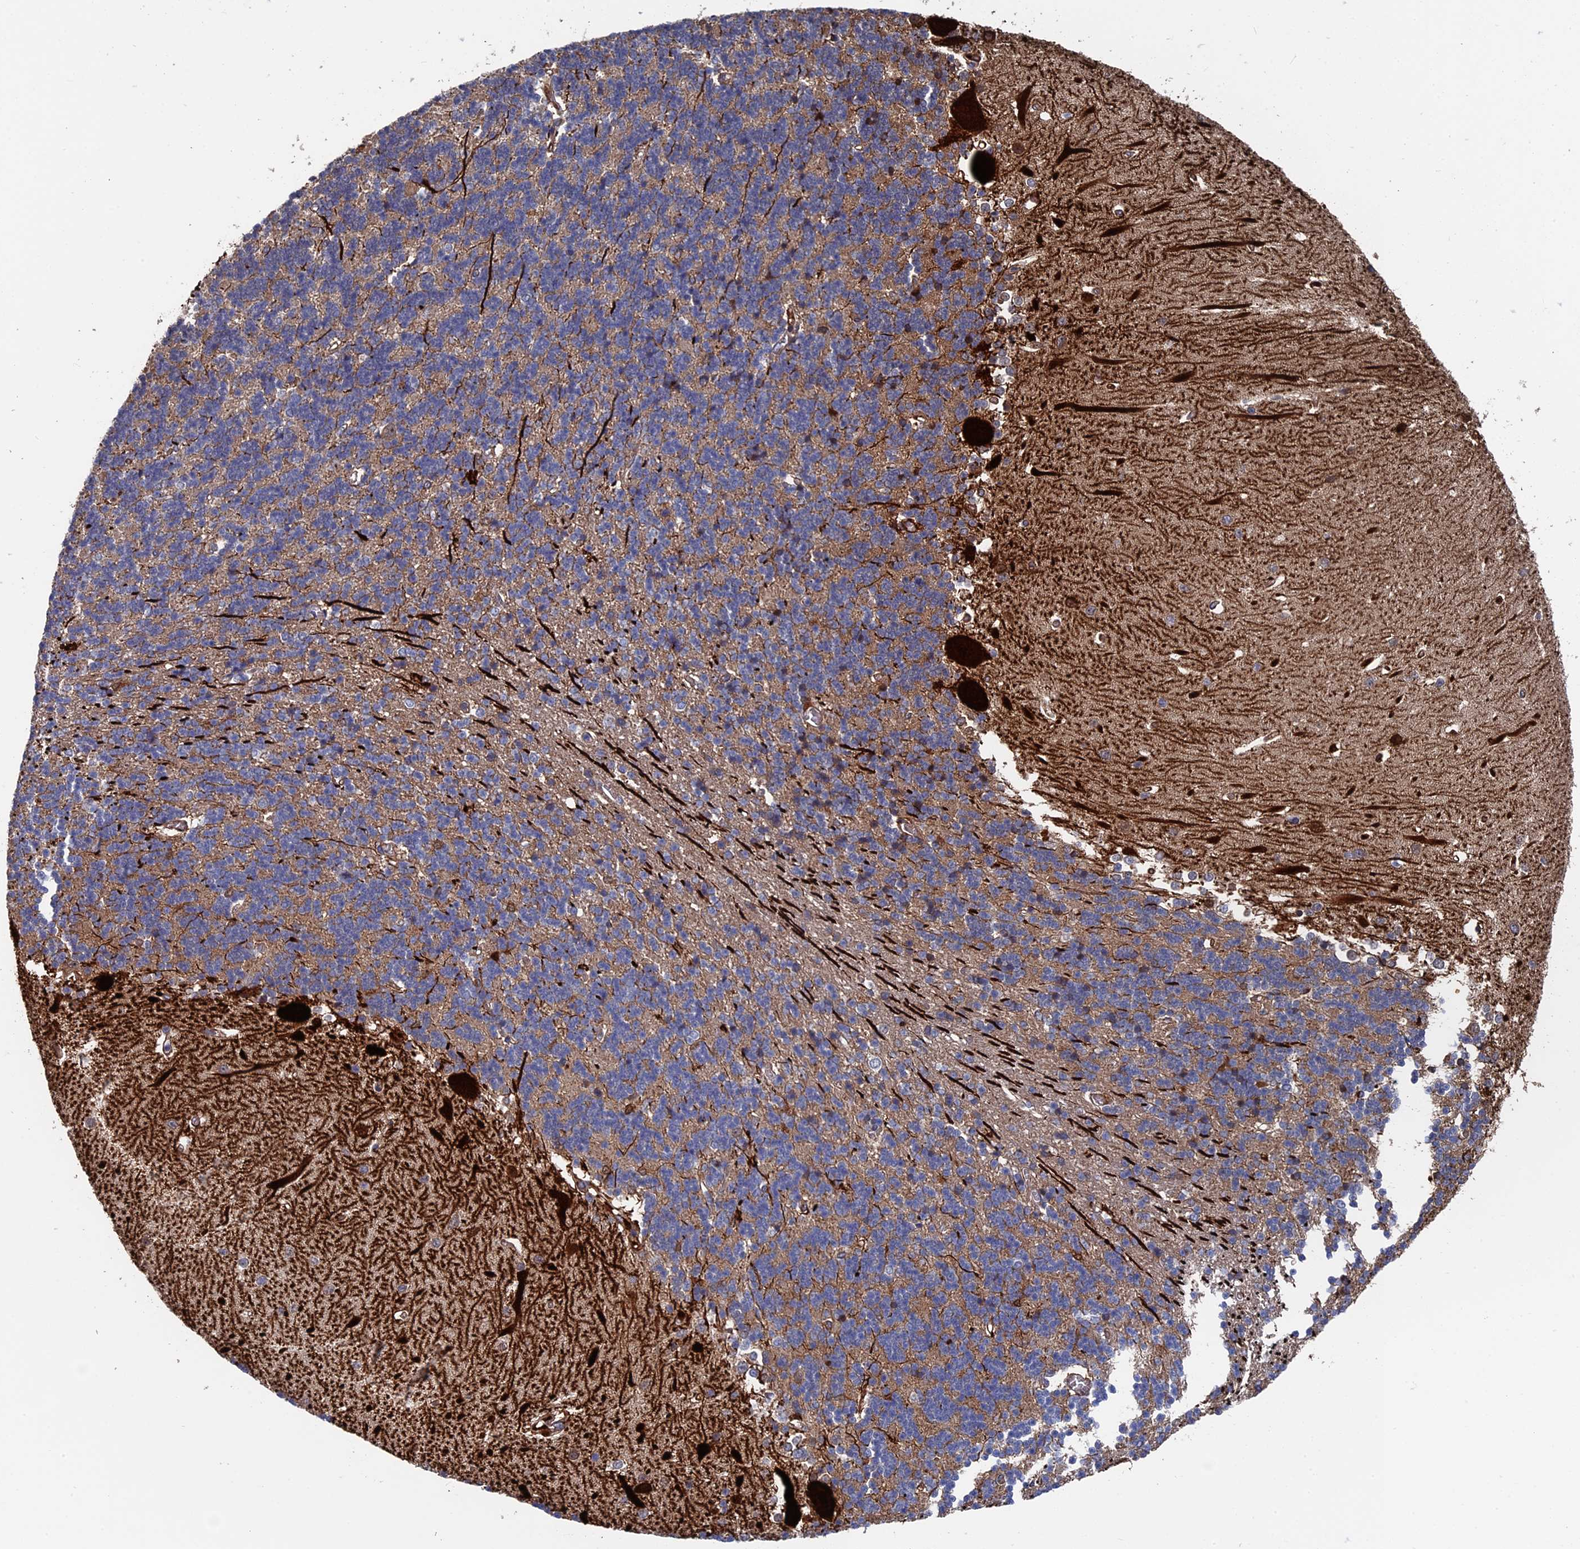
{"staining": {"intensity": "moderate", "quantity": "25%-75%", "location": "cytoplasmic/membranous,nuclear"}, "tissue": "cerebellum", "cell_type": "Cells in granular layer", "image_type": "normal", "snomed": [{"axis": "morphology", "description": "Normal tissue, NOS"}, {"axis": "topography", "description": "Cerebellum"}], "caption": "Approximately 25%-75% of cells in granular layer in benign human cerebellum reveal moderate cytoplasmic/membranous,nuclear protein staining as visualized by brown immunohistochemical staining.", "gene": "EXOSC9", "patient": {"sex": "male", "age": 37}}